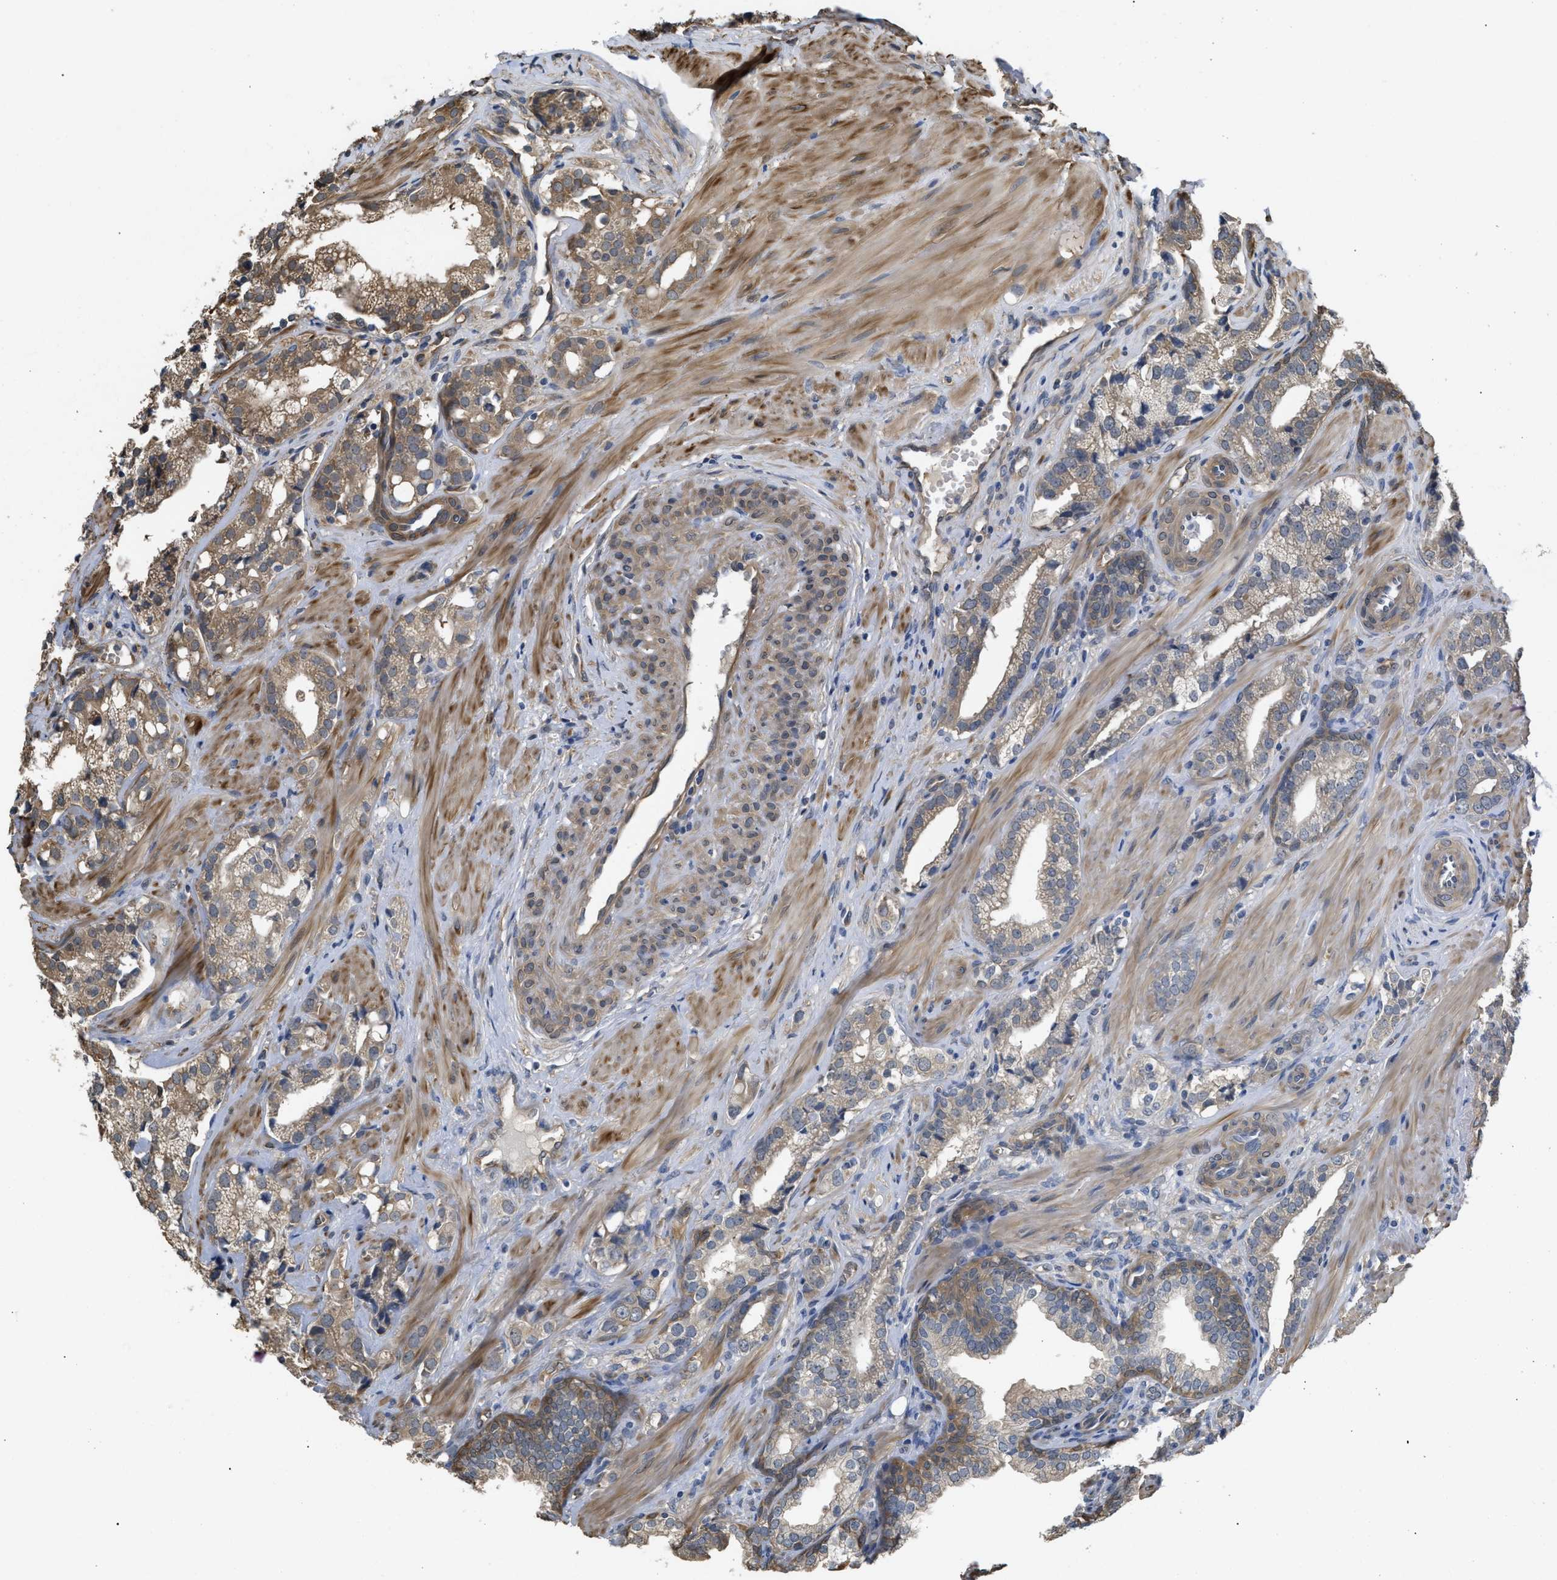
{"staining": {"intensity": "weak", "quantity": "<25%", "location": "cytoplasmic/membranous"}, "tissue": "prostate cancer", "cell_type": "Tumor cells", "image_type": "cancer", "snomed": [{"axis": "morphology", "description": "Adenocarcinoma, High grade"}, {"axis": "topography", "description": "Prostate"}], "caption": "IHC micrograph of prostate cancer stained for a protein (brown), which displays no positivity in tumor cells.", "gene": "BAG3", "patient": {"sex": "male", "age": 52}}